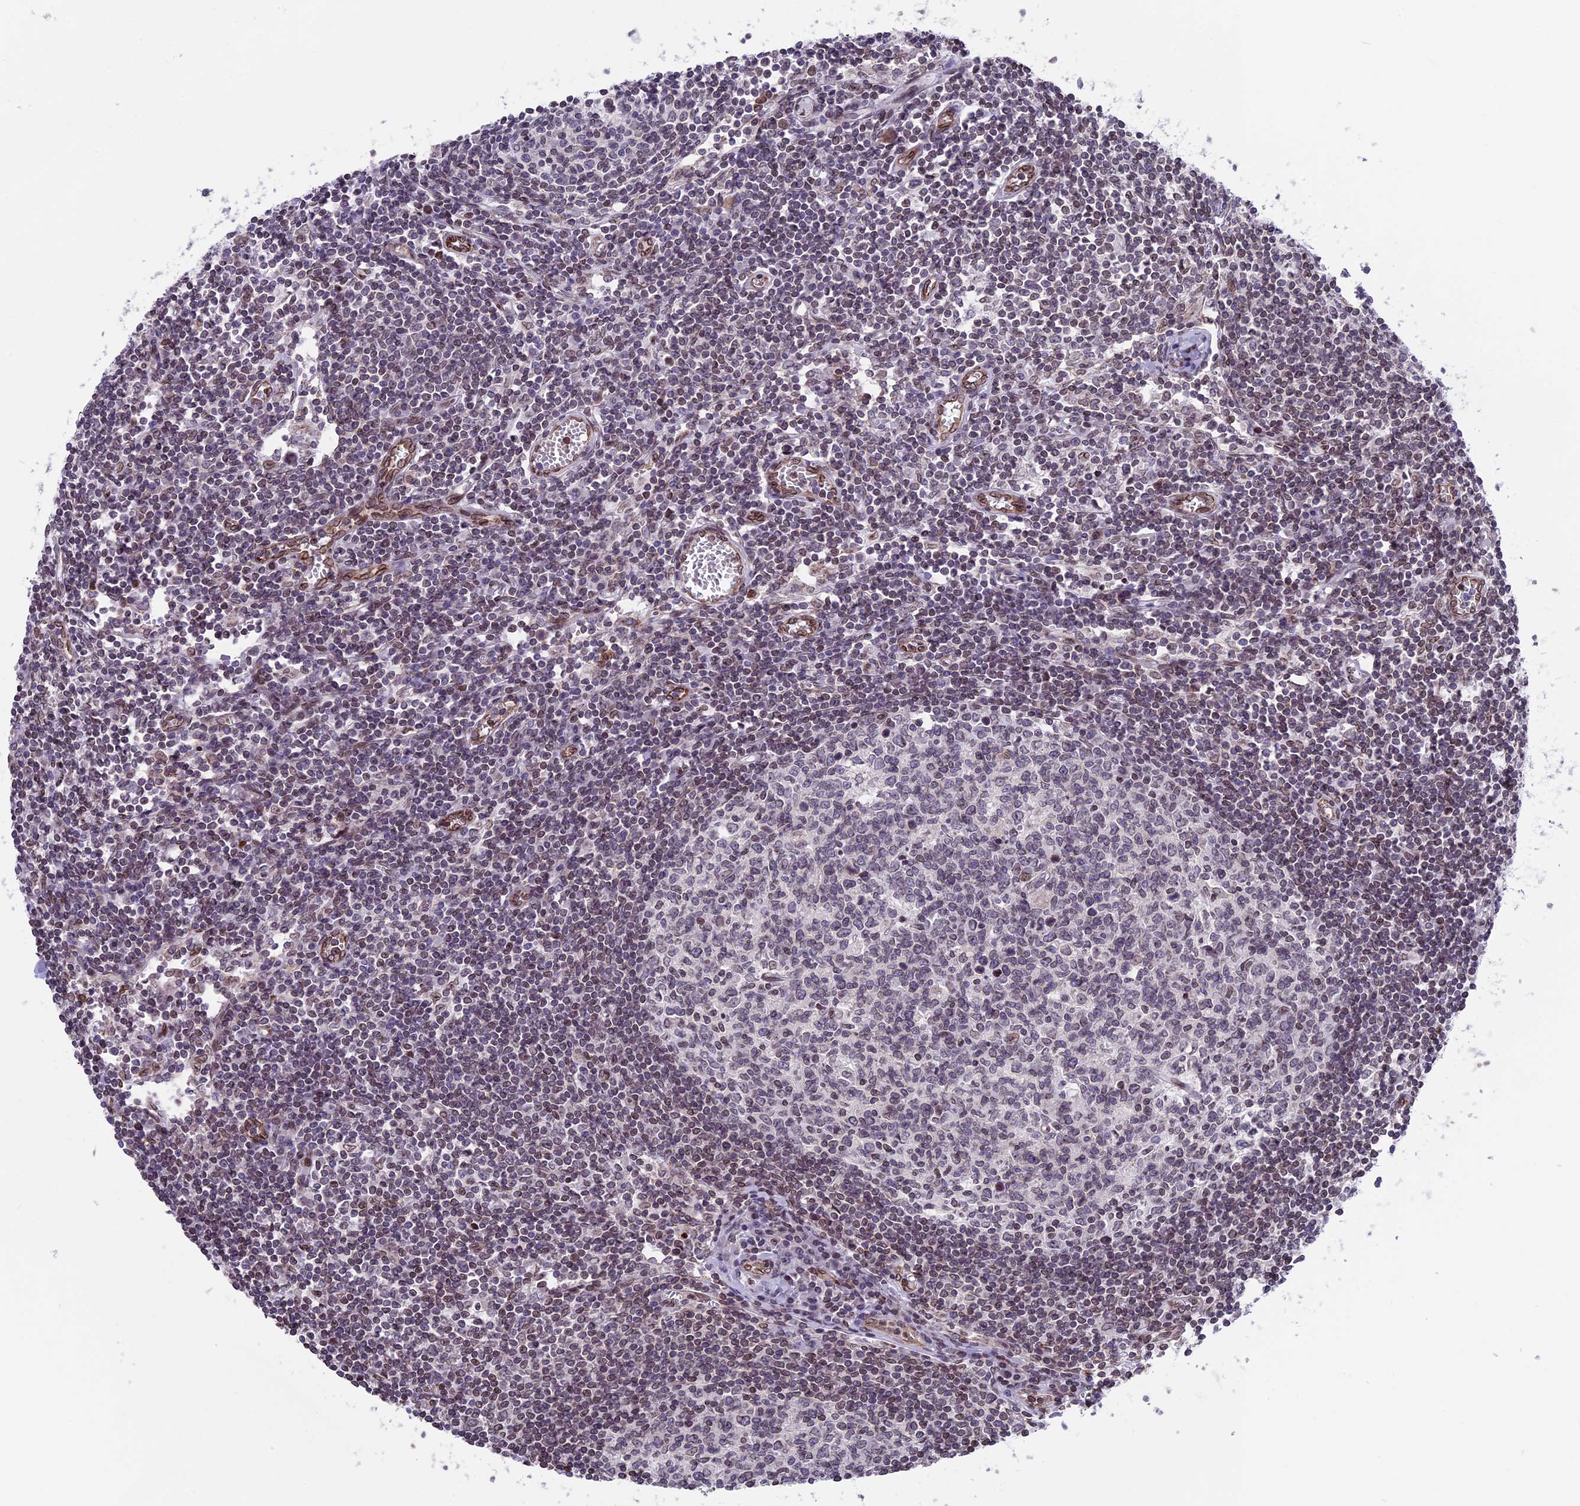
{"staining": {"intensity": "weak", "quantity": "<25%", "location": "cytoplasmic/membranous,nuclear"}, "tissue": "lymph node", "cell_type": "Germinal center cells", "image_type": "normal", "snomed": [{"axis": "morphology", "description": "Normal tissue, NOS"}, {"axis": "topography", "description": "Lymph node"}], "caption": "IHC histopathology image of unremarkable lymph node: human lymph node stained with DAB displays no significant protein positivity in germinal center cells.", "gene": "PTCHD4", "patient": {"sex": "female", "age": 55}}